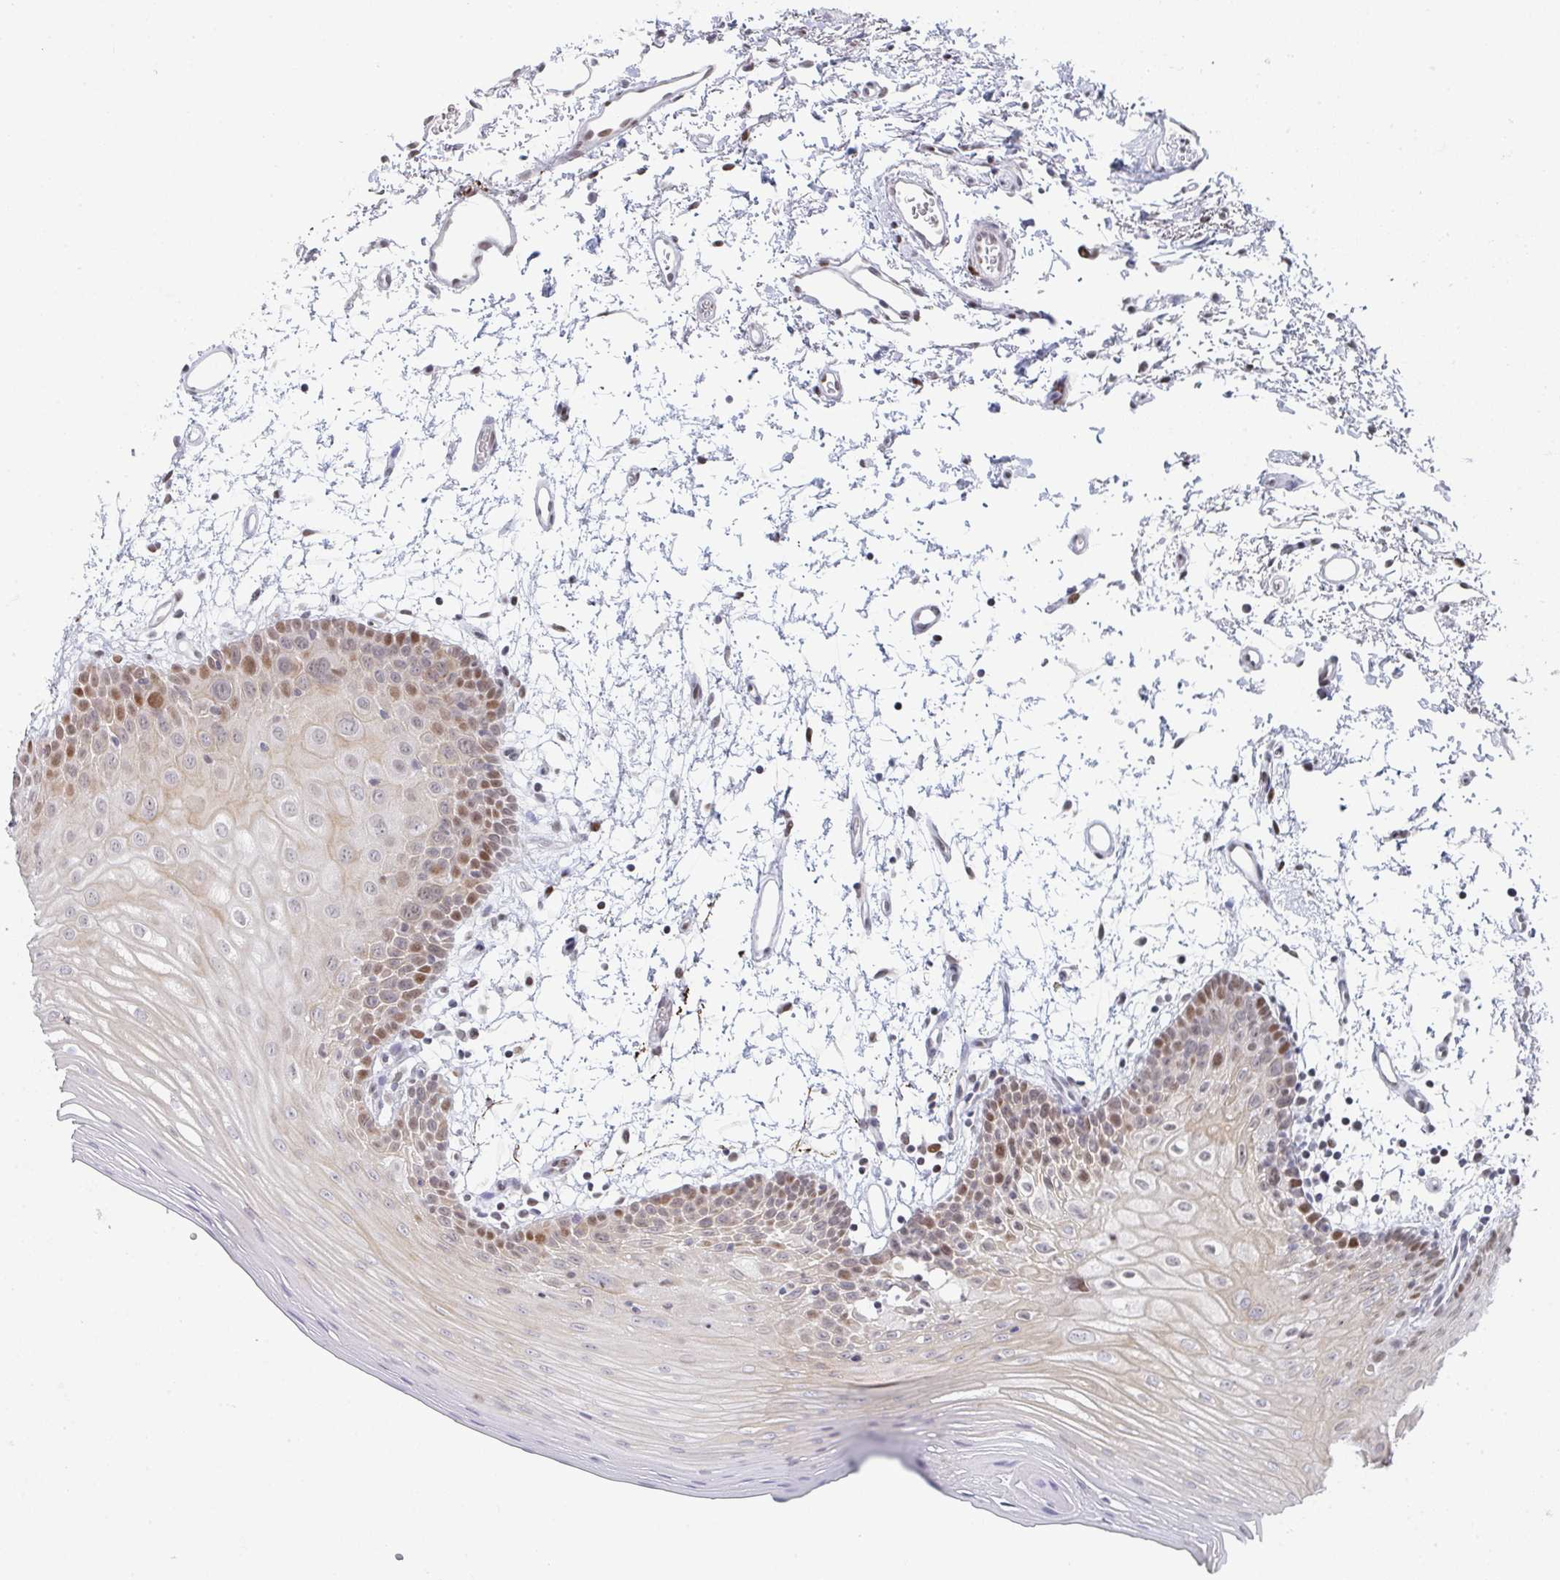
{"staining": {"intensity": "moderate", "quantity": "25%-75%", "location": "nuclear"}, "tissue": "oral mucosa", "cell_type": "Squamous epithelial cells", "image_type": "normal", "snomed": [{"axis": "morphology", "description": "Normal tissue, NOS"}, {"axis": "topography", "description": "Oral tissue"}], "caption": "Protein analysis of unremarkable oral mucosa reveals moderate nuclear positivity in about 25%-75% of squamous epithelial cells. (Brightfield microscopy of DAB IHC at high magnification).", "gene": "POU2AF2", "patient": {"sex": "female", "age": 81}}